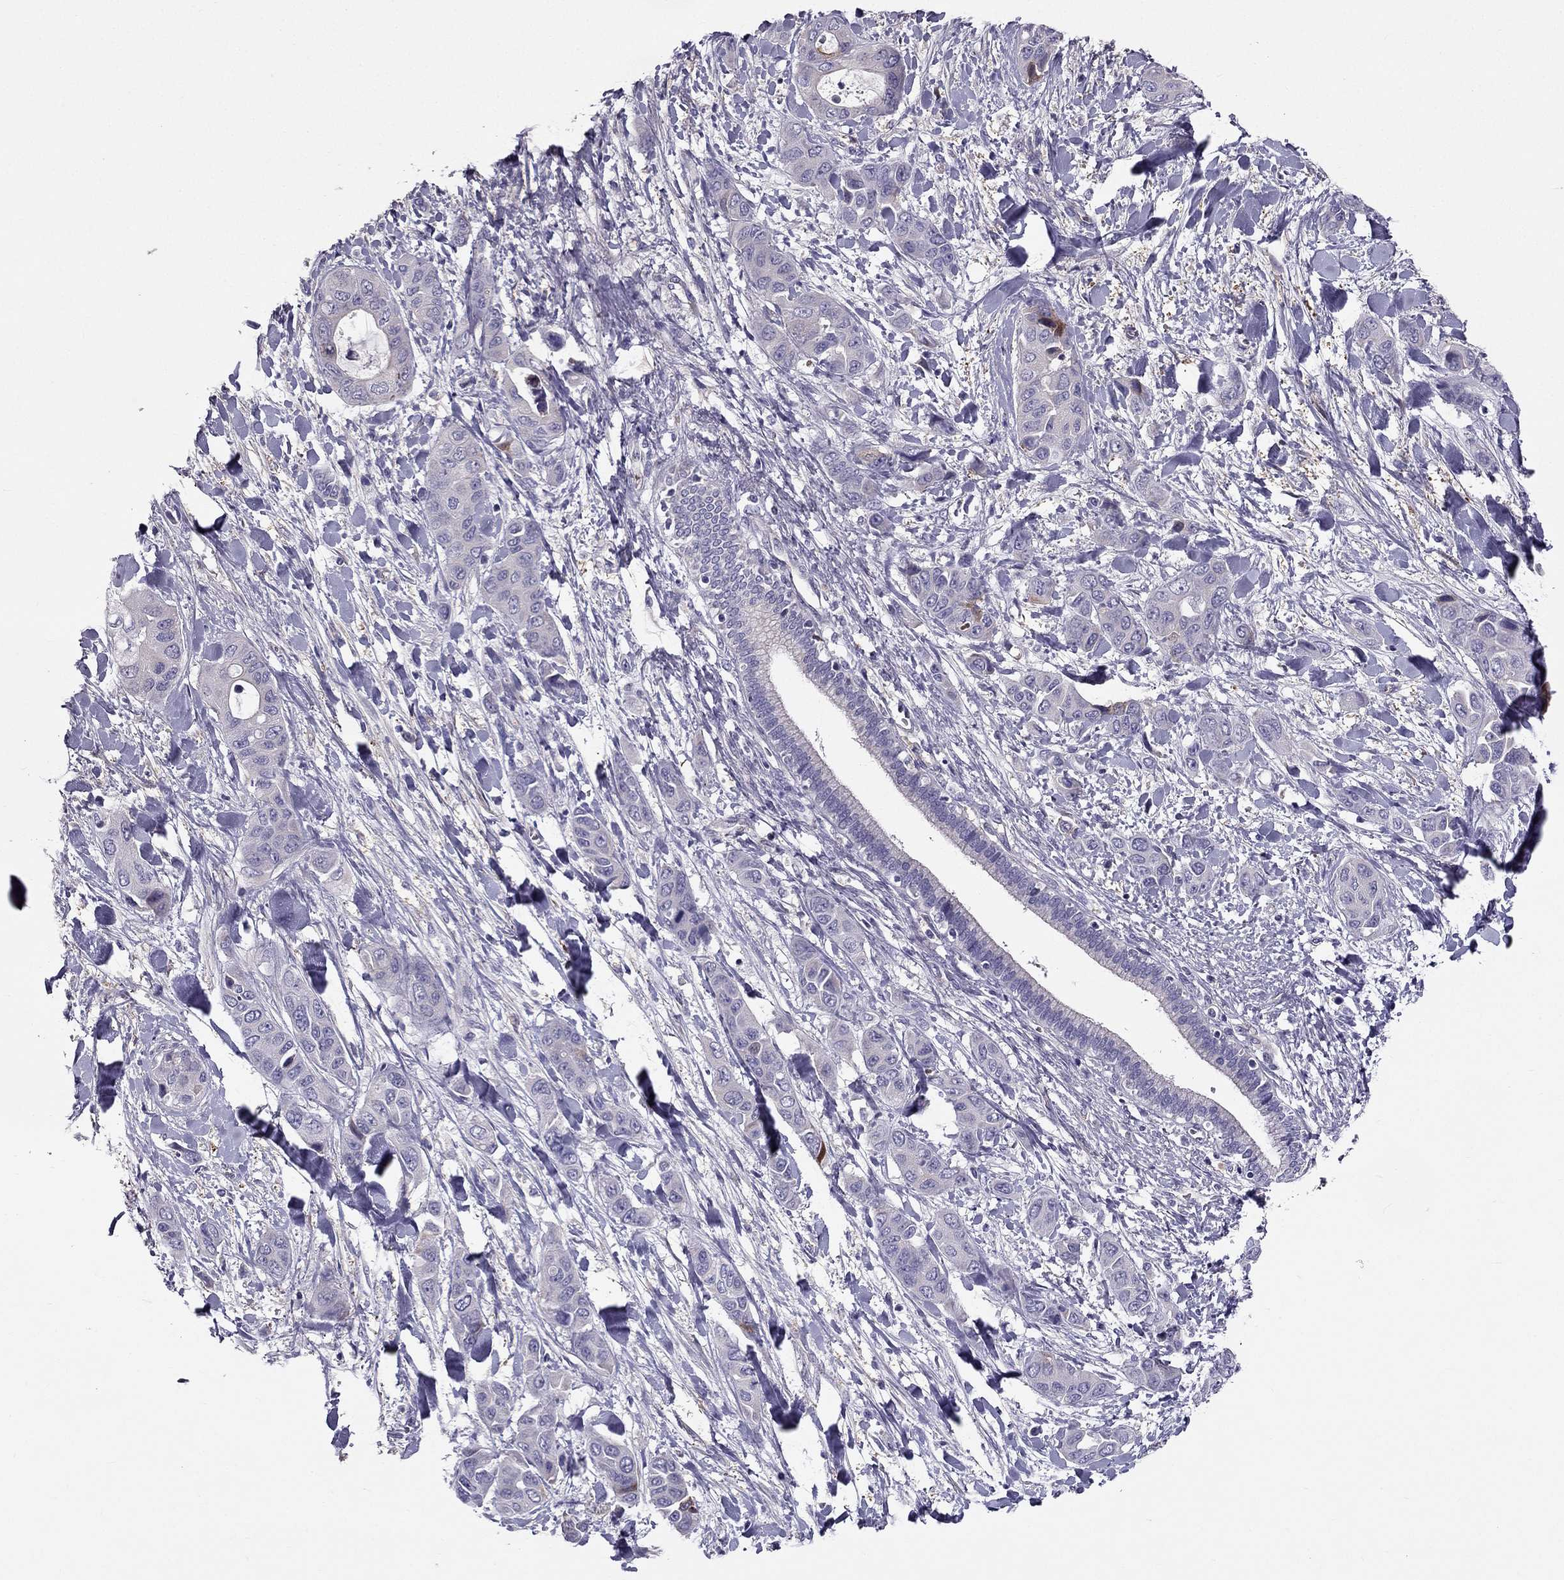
{"staining": {"intensity": "moderate", "quantity": "<25%", "location": "cytoplasmic/membranous"}, "tissue": "liver cancer", "cell_type": "Tumor cells", "image_type": "cancer", "snomed": [{"axis": "morphology", "description": "Cholangiocarcinoma"}, {"axis": "topography", "description": "Liver"}], "caption": "High-magnification brightfield microscopy of liver cancer stained with DAB (brown) and counterstained with hematoxylin (blue). tumor cells exhibit moderate cytoplasmic/membranous positivity is appreciated in approximately<25% of cells. (Stains: DAB in brown, nuclei in blue, Microscopy: brightfield microscopy at high magnification).", "gene": "SYT5", "patient": {"sex": "female", "age": 52}}